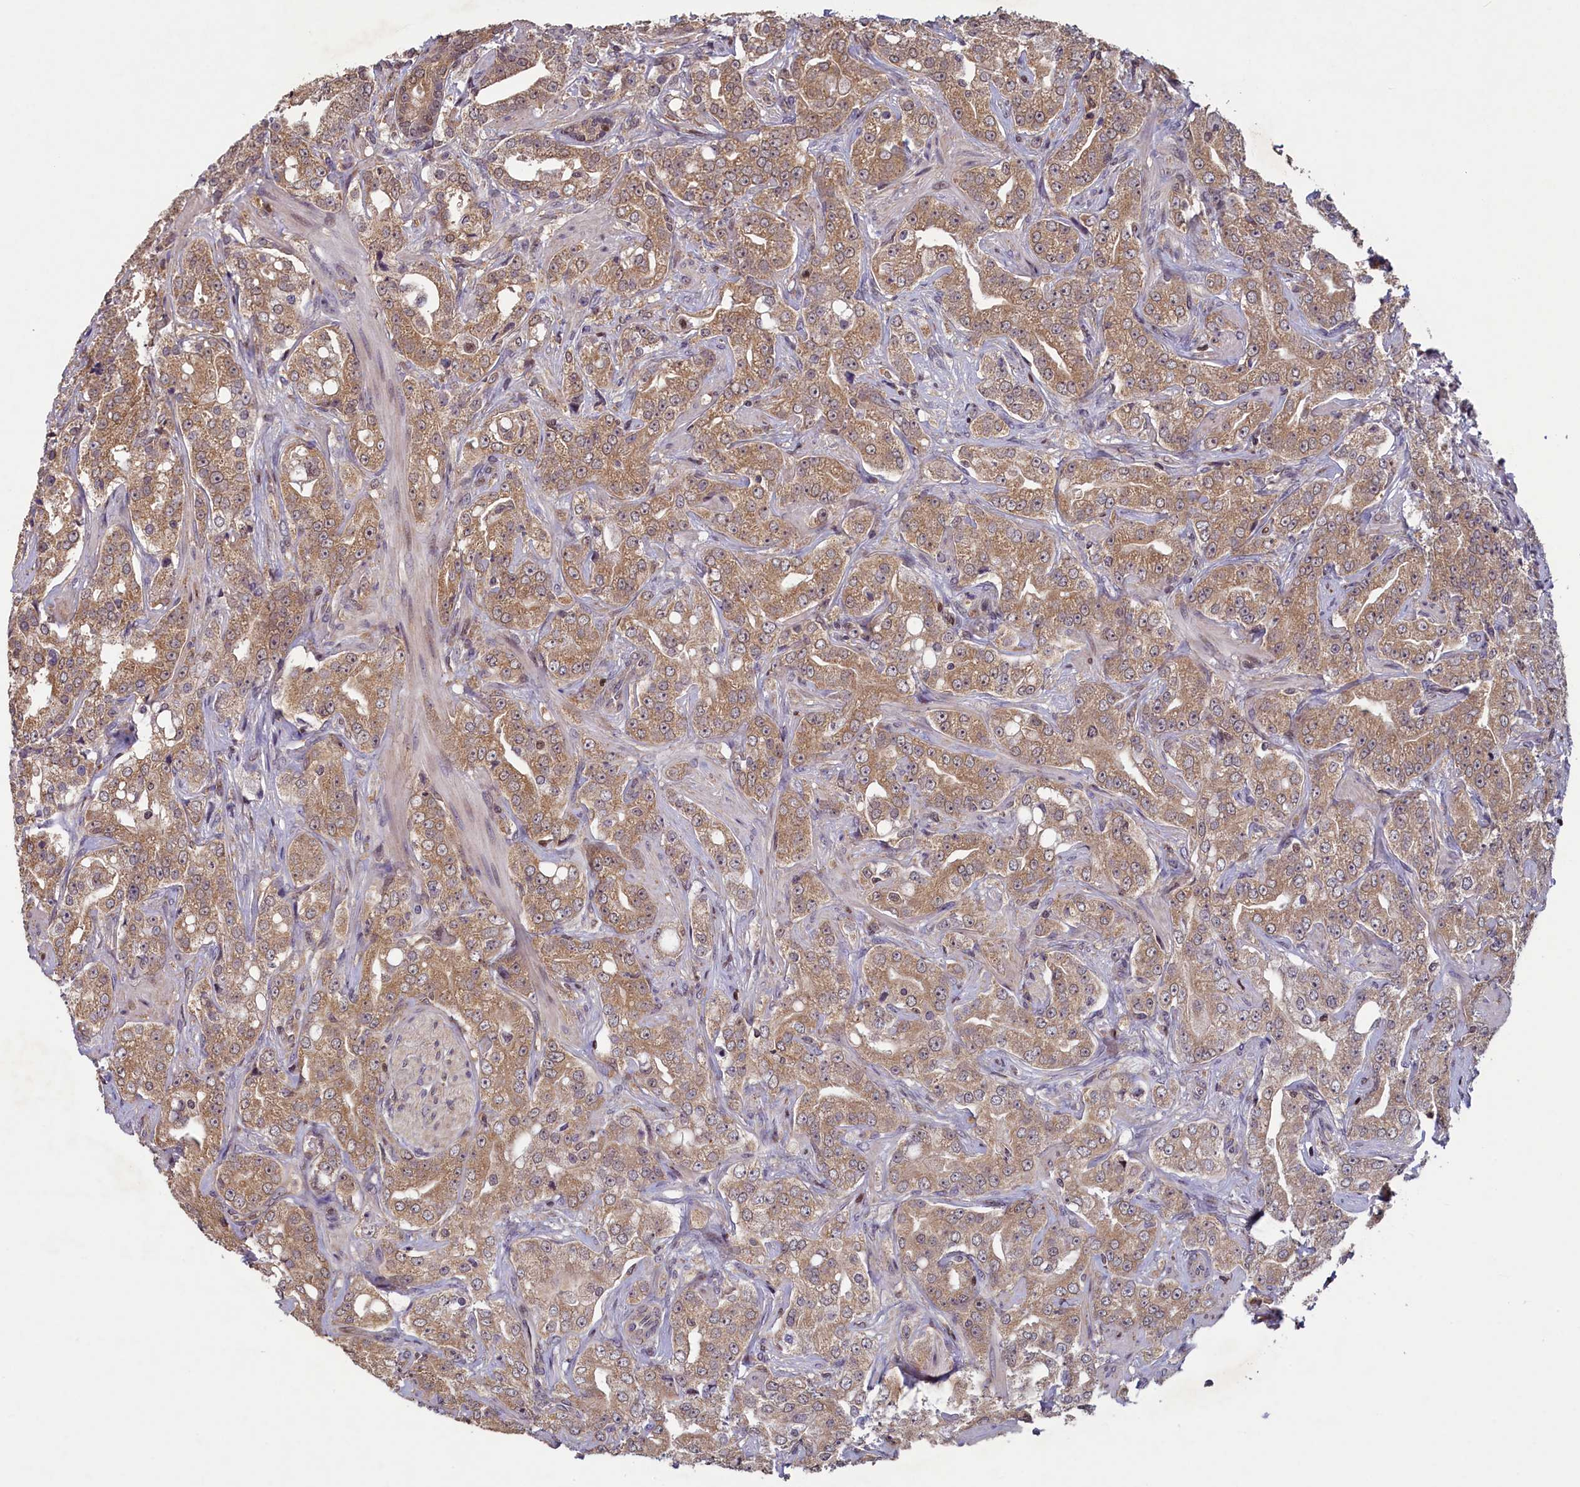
{"staining": {"intensity": "moderate", "quantity": ">75%", "location": "cytoplasmic/membranous"}, "tissue": "prostate cancer", "cell_type": "Tumor cells", "image_type": "cancer", "snomed": [{"axis": "morphology", "description": "Adenocarcinoma, Low grade"}, {"axis": "topography", "description": "Prostate"}], "caption": "Brown immunohistochemical staining in prostate low-grade adenocarcinoma shows moderate cytoplasmic/membranous positivity in approximately >75% of tumor cells.", "gene": "NUBP1", "patient": {"sex": "male", "age": 67}}